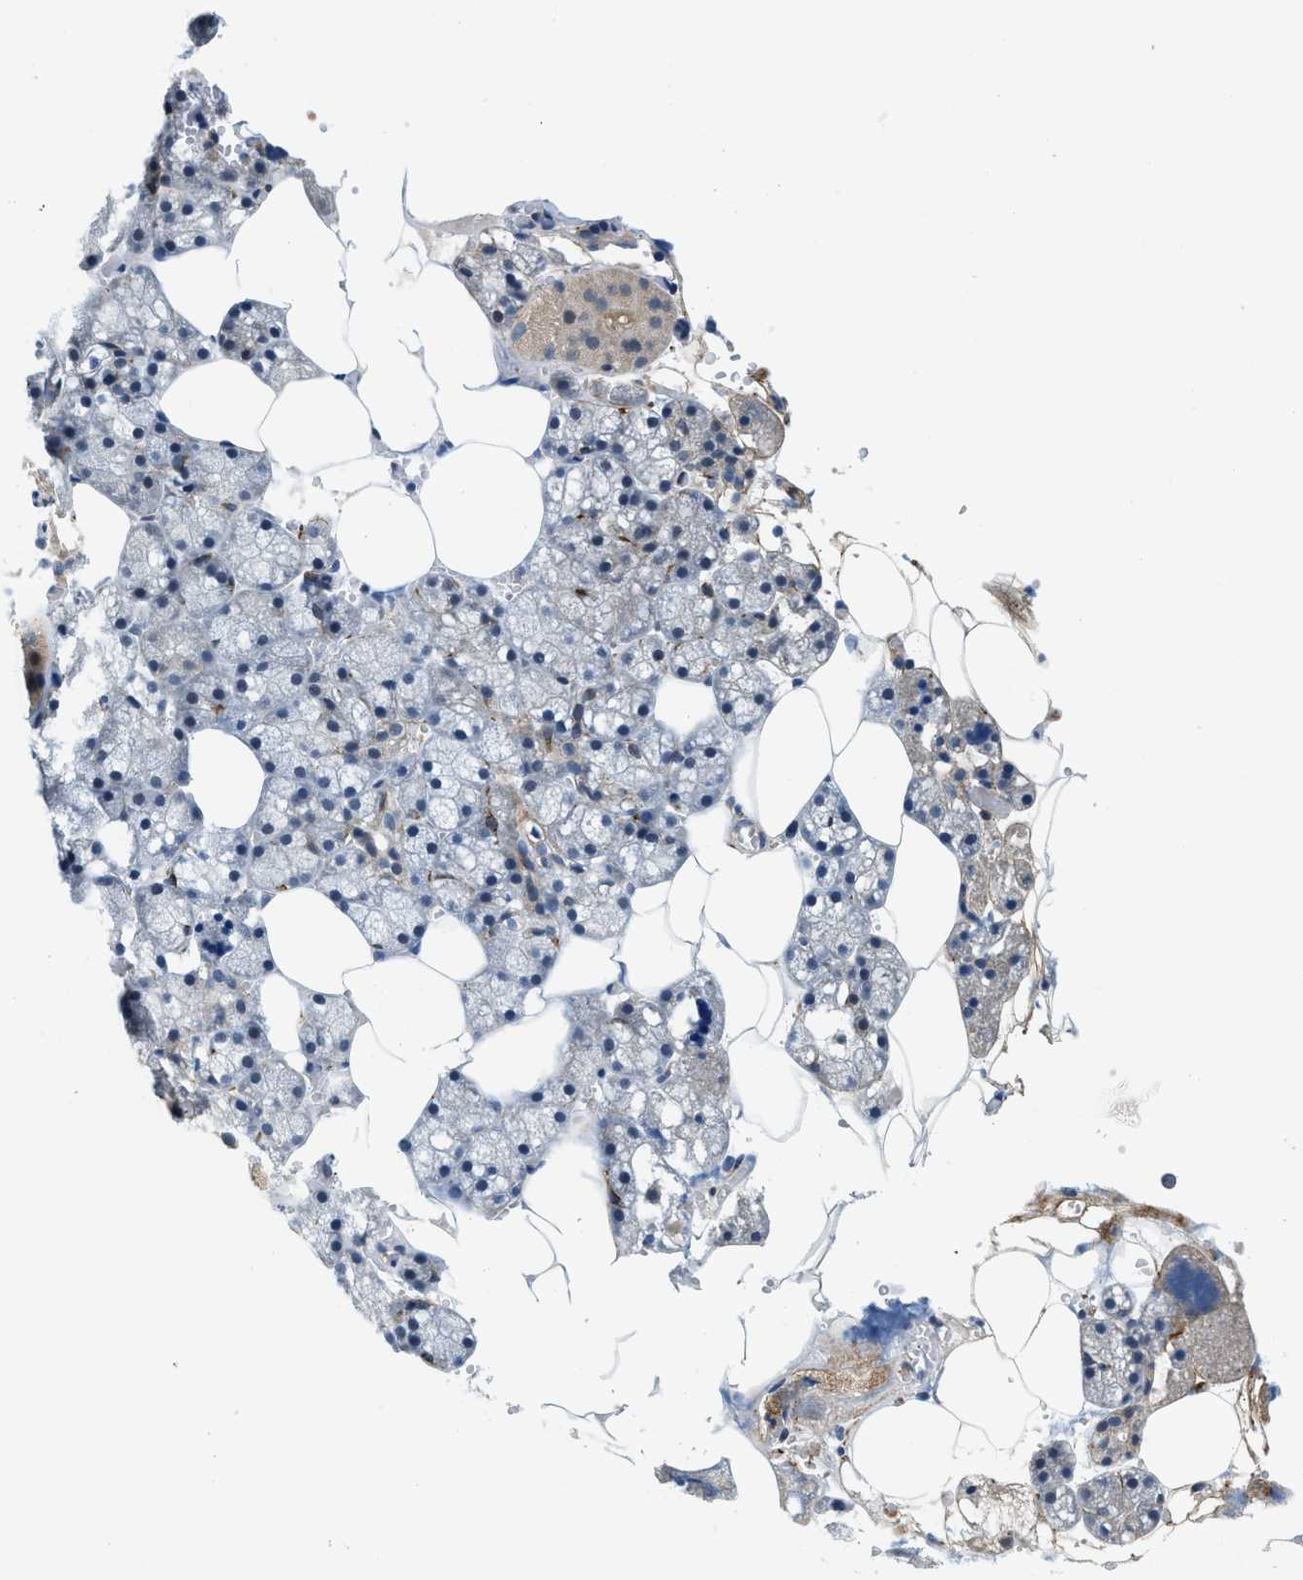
{"staining": {"intensity": "moderate", "quantity": "<25%", "location": "cytoplasmic/membranous"}, "tissue": "salivary gland", "cell_type": "Glandular cells", "image_type": "normal", "snomed": [{"axis": "morphology", "description": "Normal tissue, NOS"}, {"axis": "topography", "description": "Salivary gland"}], "caption": "Benign salivary gland exhibits moderate cytoplasmic/membranous expression in approximately <25% of glandular cells (DAB = brown stain, brightfield microscopy at high magnification)..", "gene": "ZNF599", "patient": {"sex": "male", "age": 62}}